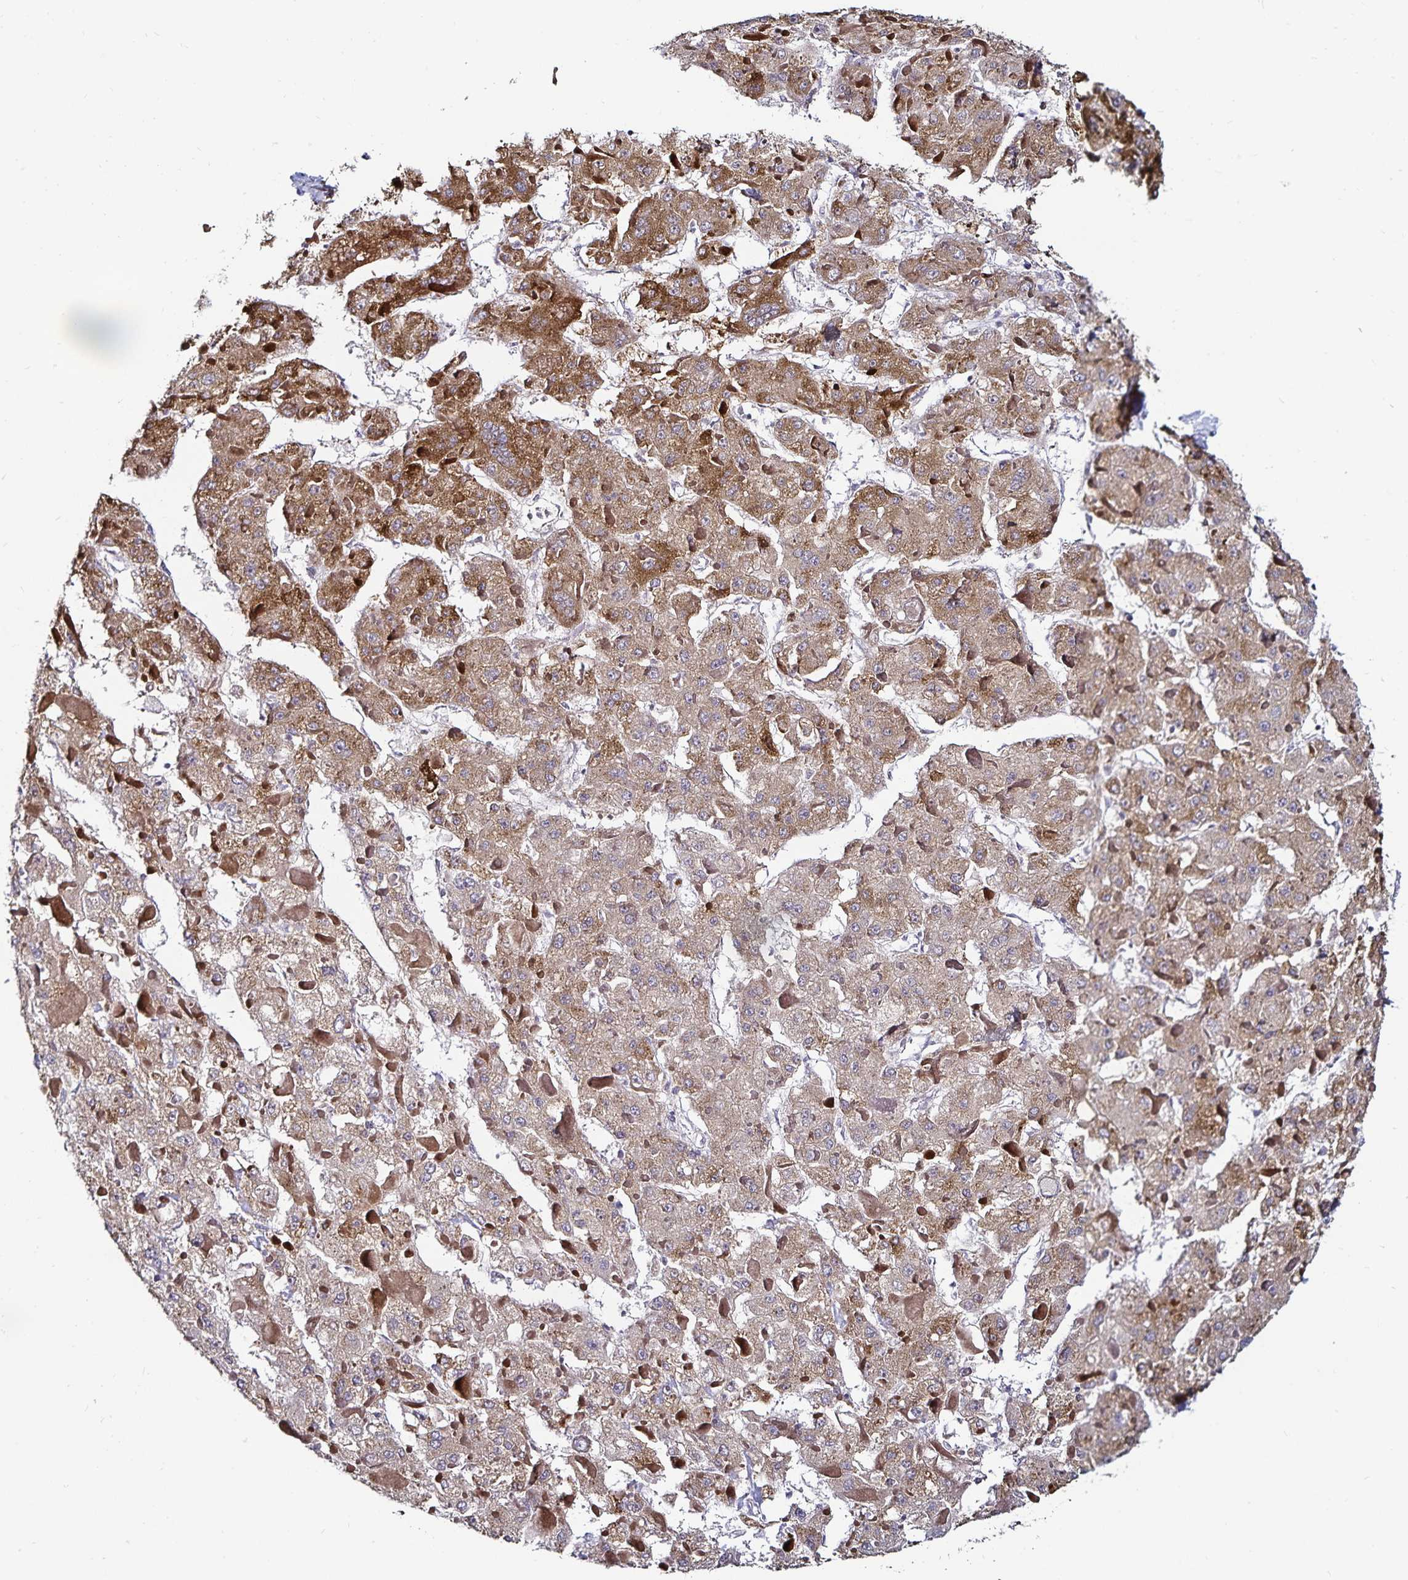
{"staining": {"intensity": "moderate", "quantity": ">75%", "location": "cytoplasmic/membranous"}, "tissue": "liver cancer", "cell_type": "Tumor cells", "image_type": "cancer", "snomed": [{"axis": "morphology", "description": "Carcinoma, Hepatocellular, NOS"}, {"axis": "topography", "description": "Liver"}], "caption": "A brown stain shows moderate cytoplasmic/membranous expression of a protein in liver cancer (hepatocellular carcinoma) tumor cells. (DAB = brown stain, brightfield microscopy at high magnification).", "gene": "ACSL5", "patient": {"sex": "female", "age": 73}}